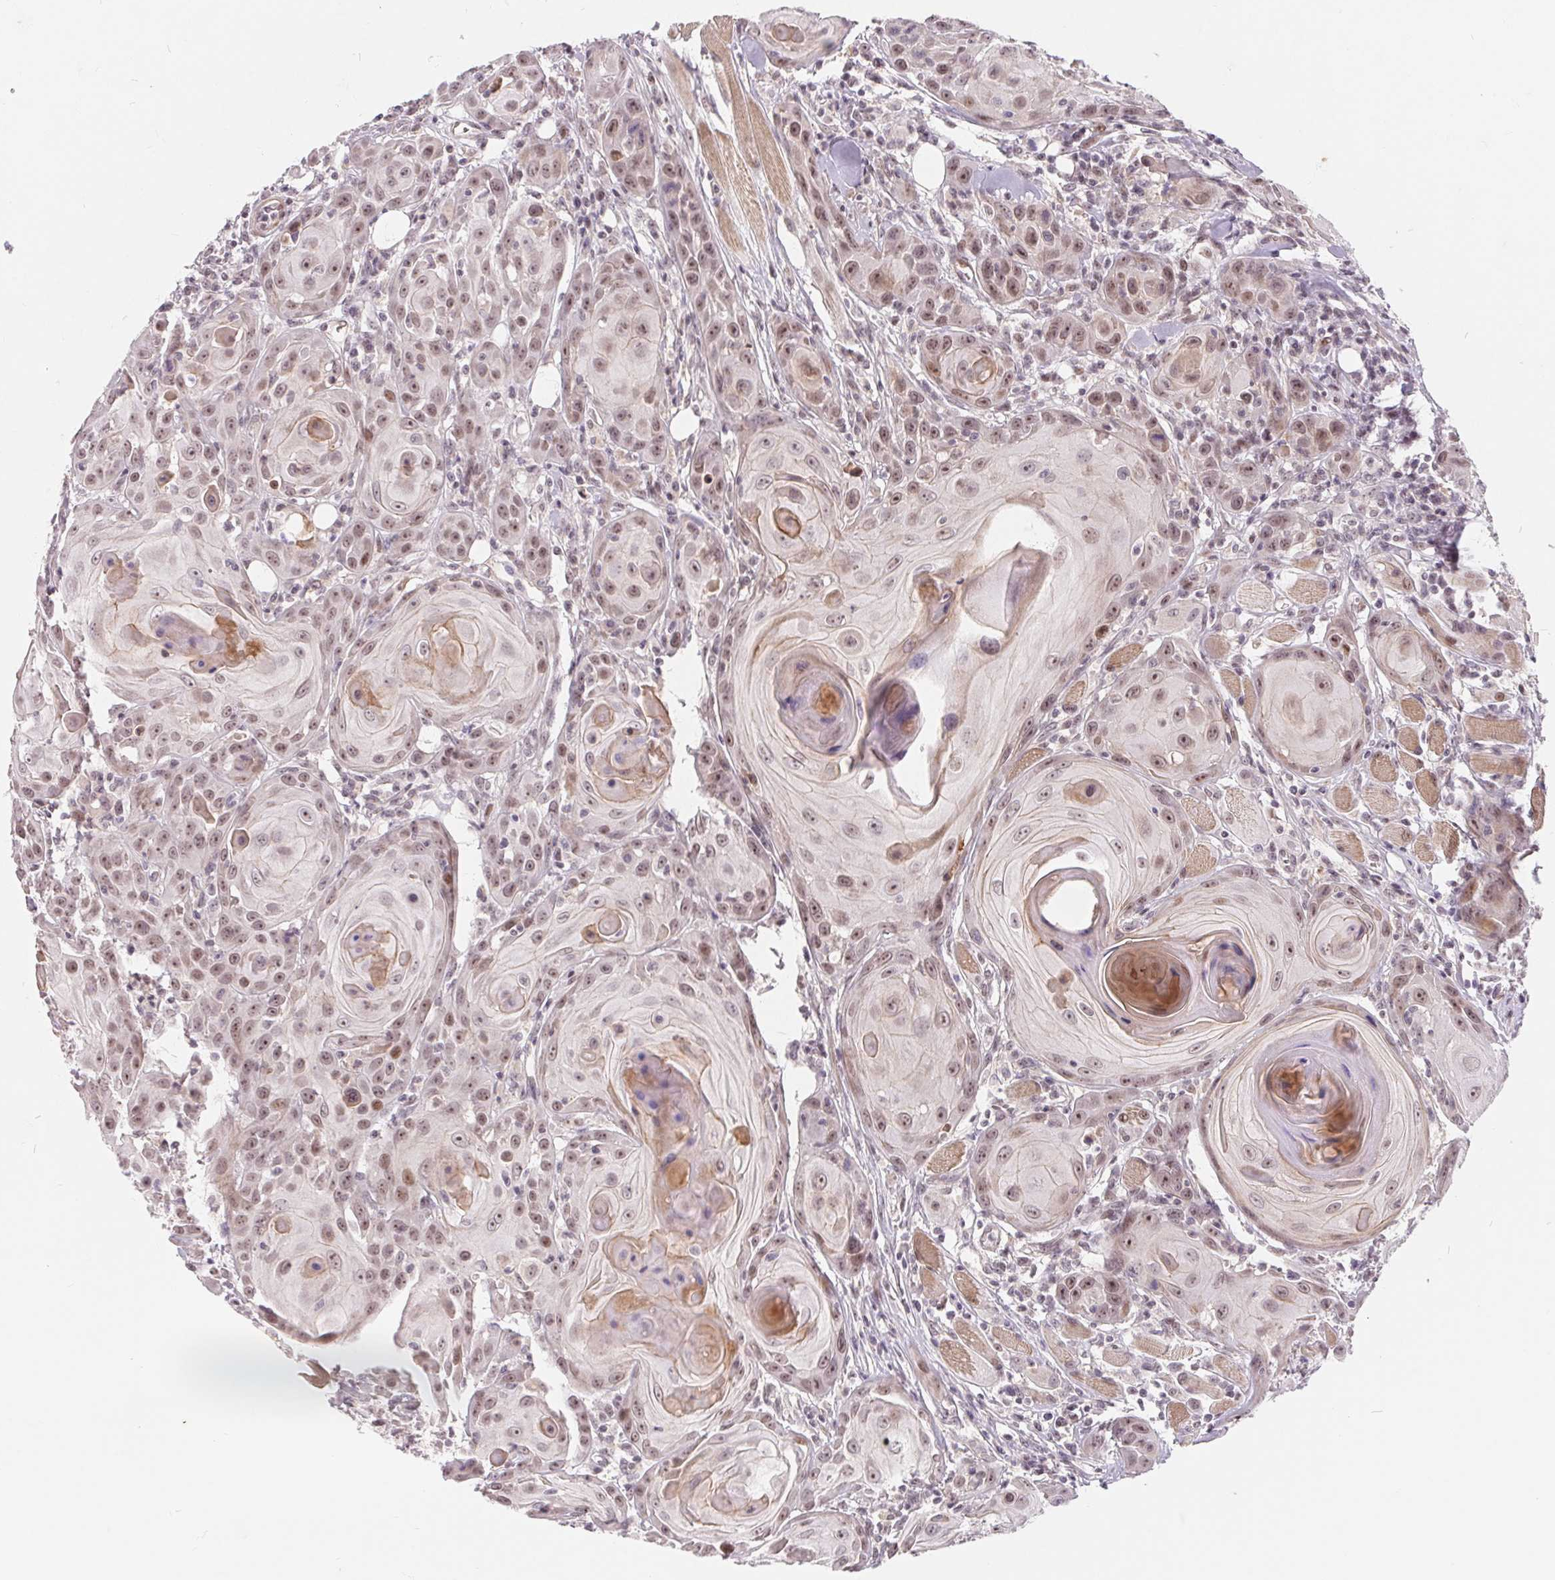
{"staining": {"intensity": "moderate", "quantity": ">75%", "location": "nuclear"}, "tissue": "head and neck cancer", "cell_type": "Tumor cells", "image_type": "cancer", "snomed": [{"axis": "morphology", "description": "Squamous cell carcinoma, NOS"}, {"axis": "topography", "description": "Head-Neck"}], "caption": "An immunohistochemistry (IHC) micrograph of tumor tissue is shown. Protein staining in brown labels moderate nuclear positivity in head and neck squamous cell carcinoma within tumor cells.", "gene": "NRG2", "patient": {"sex": "female", "age": 80}}